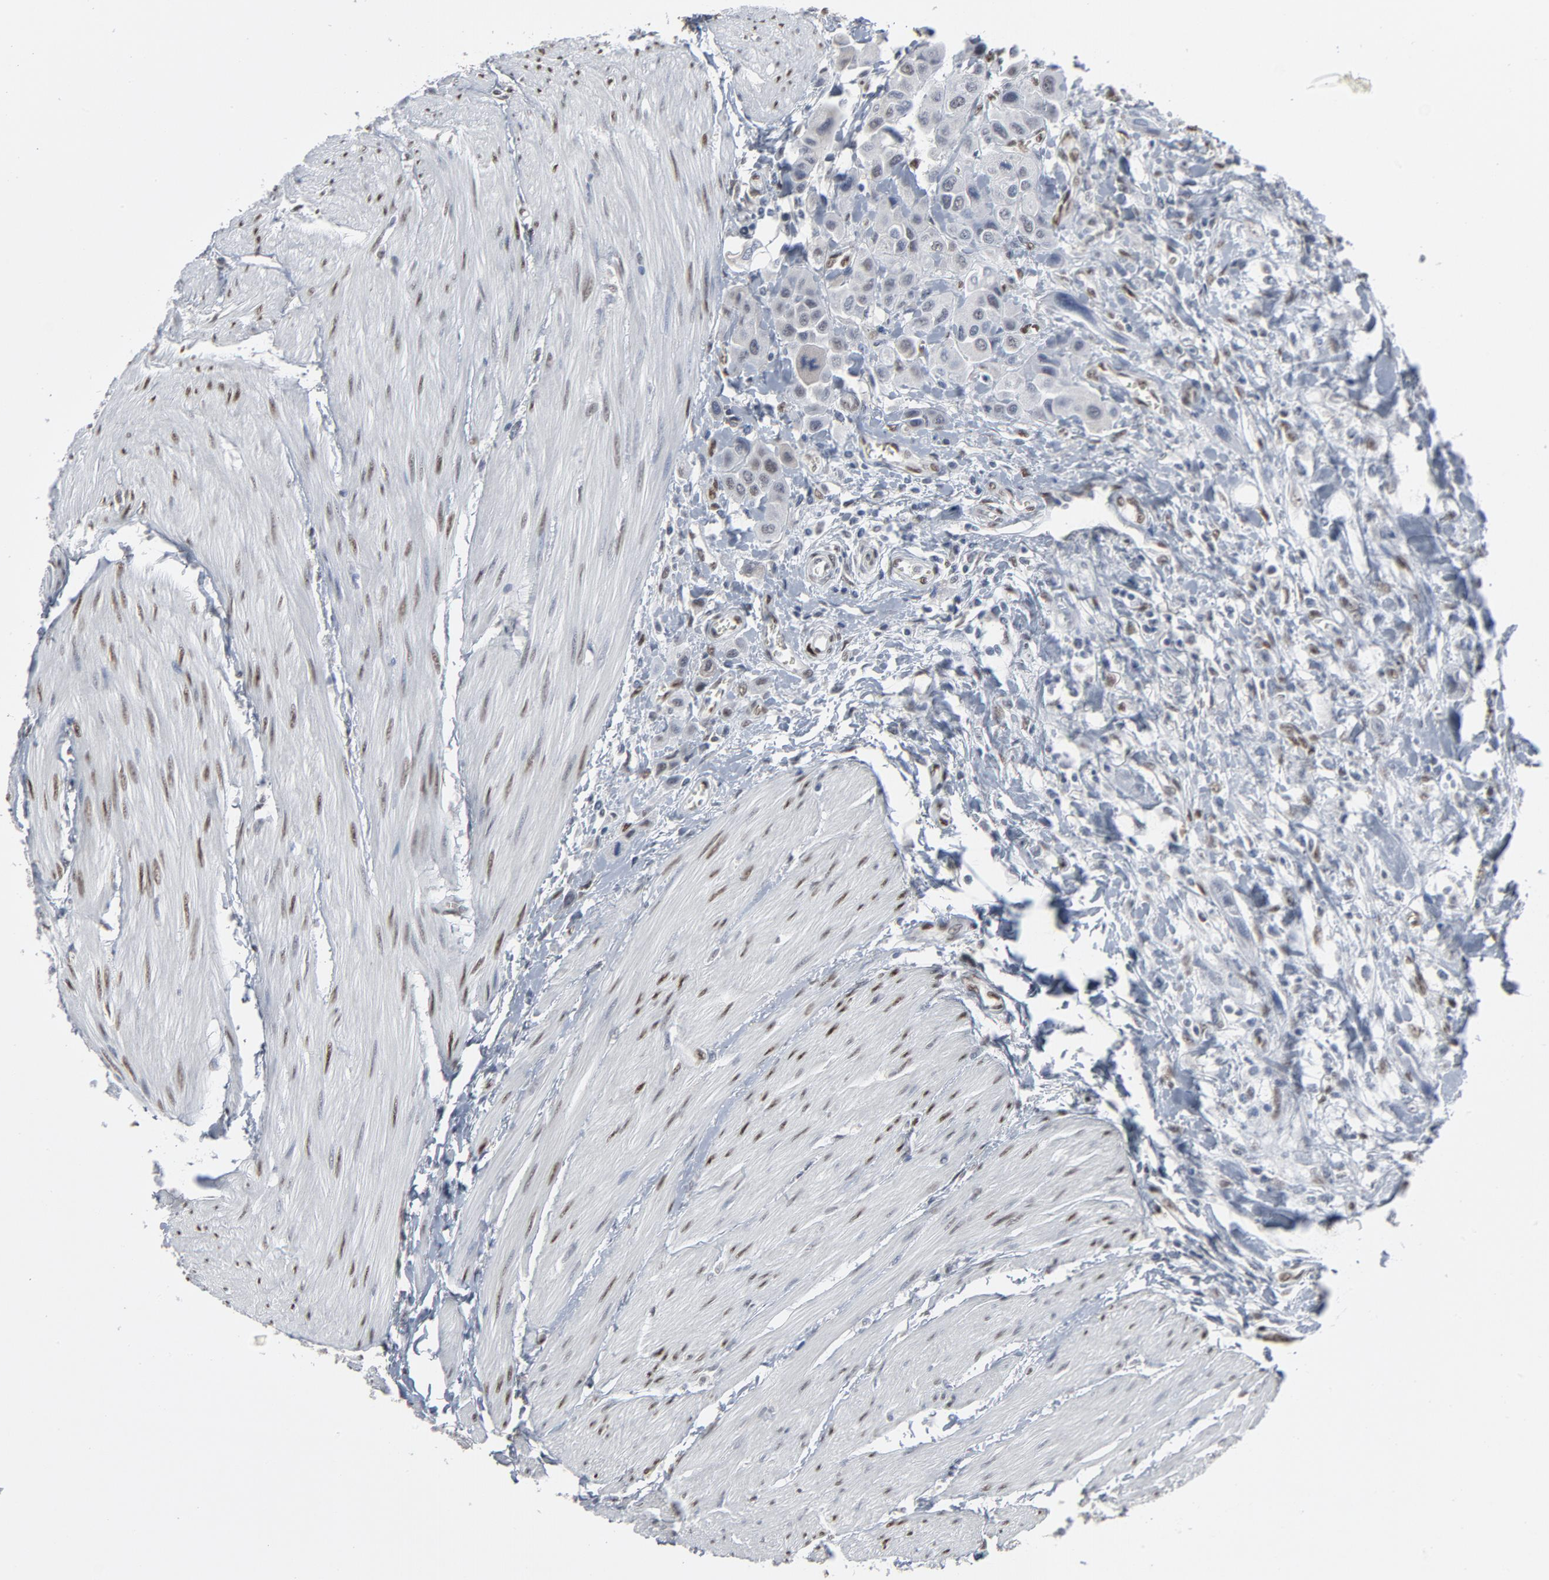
{"staining": {"intensity": "negative", "quantity": "none", "location": "none"}, "tissue": "urothelial cancer", "cell_type": "Tumor cells", "image_type": "cancer", "snomed": [{"axis": "morphology", "description": "Urothelial carcinoma, High grade"}, {"axis": "topography", "description": "Urinary bladder"}], "caption": "The micrograph shows no staining of tumor cells in urothelial cancer.", "gene": "ATF7", "patient": {"sex": "male", "age": 50}}